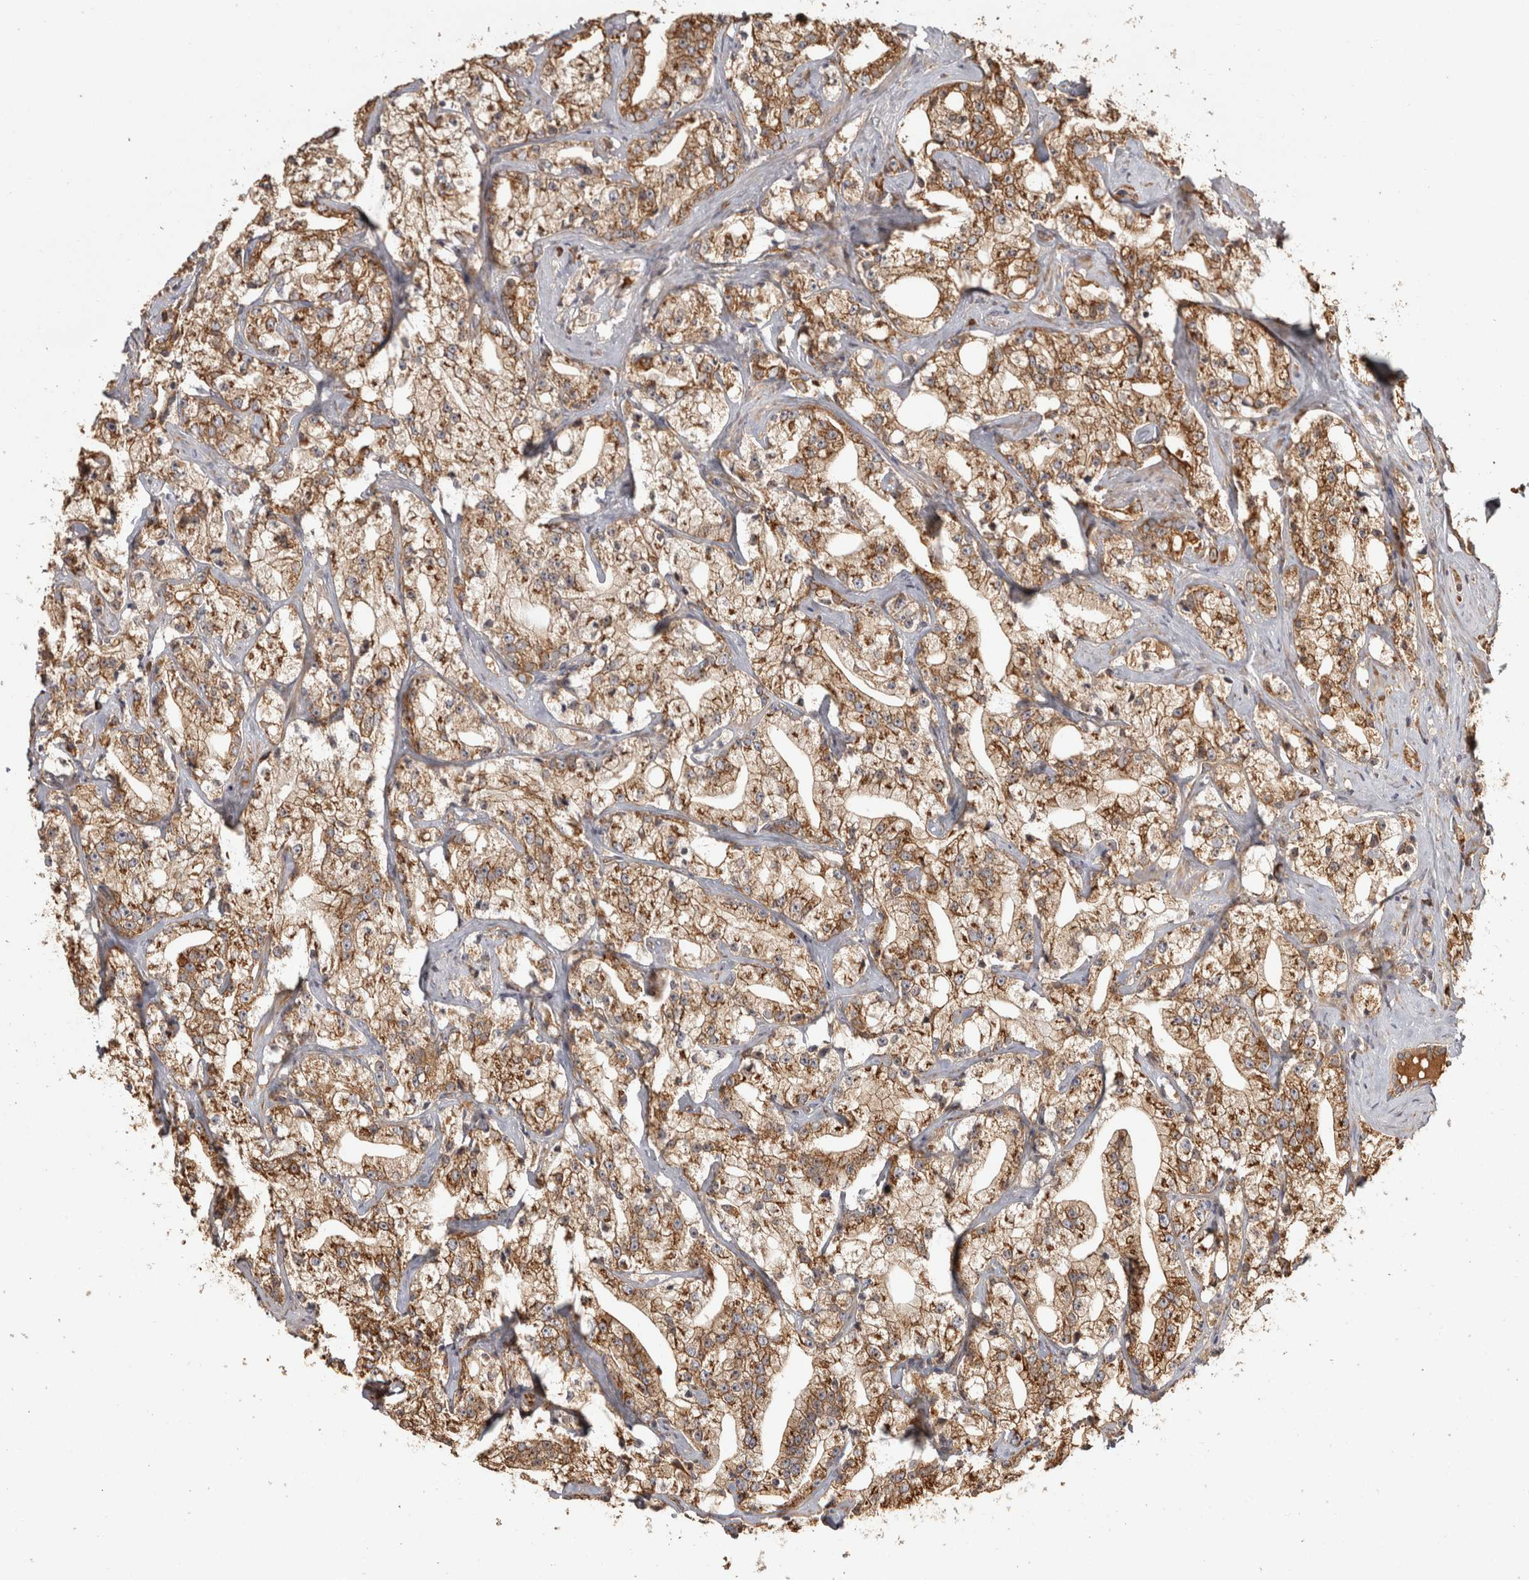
{"staining": {"intensity": "moderate", "quantity": ">75%", "location": "cytoplasmic/membranous"}, "tissue": "prostate cancer", "cell_type": "Tumor cells", "image_type": "cancer", "snomed": [{"axis": "morphology", "description": "Adenocarcinoma, High grade"}, {"axis": "topography", "description": "Prostate"}], "caption": "IHC micrograph of prostate cancer stained for a protein (brown), which shows medium levels of moderate cytoplasmic/membranous expression in approximately >75% of tumor cells.", "gene": "CAMSAP2", "patient": {"sex": "male", "age": 64}}